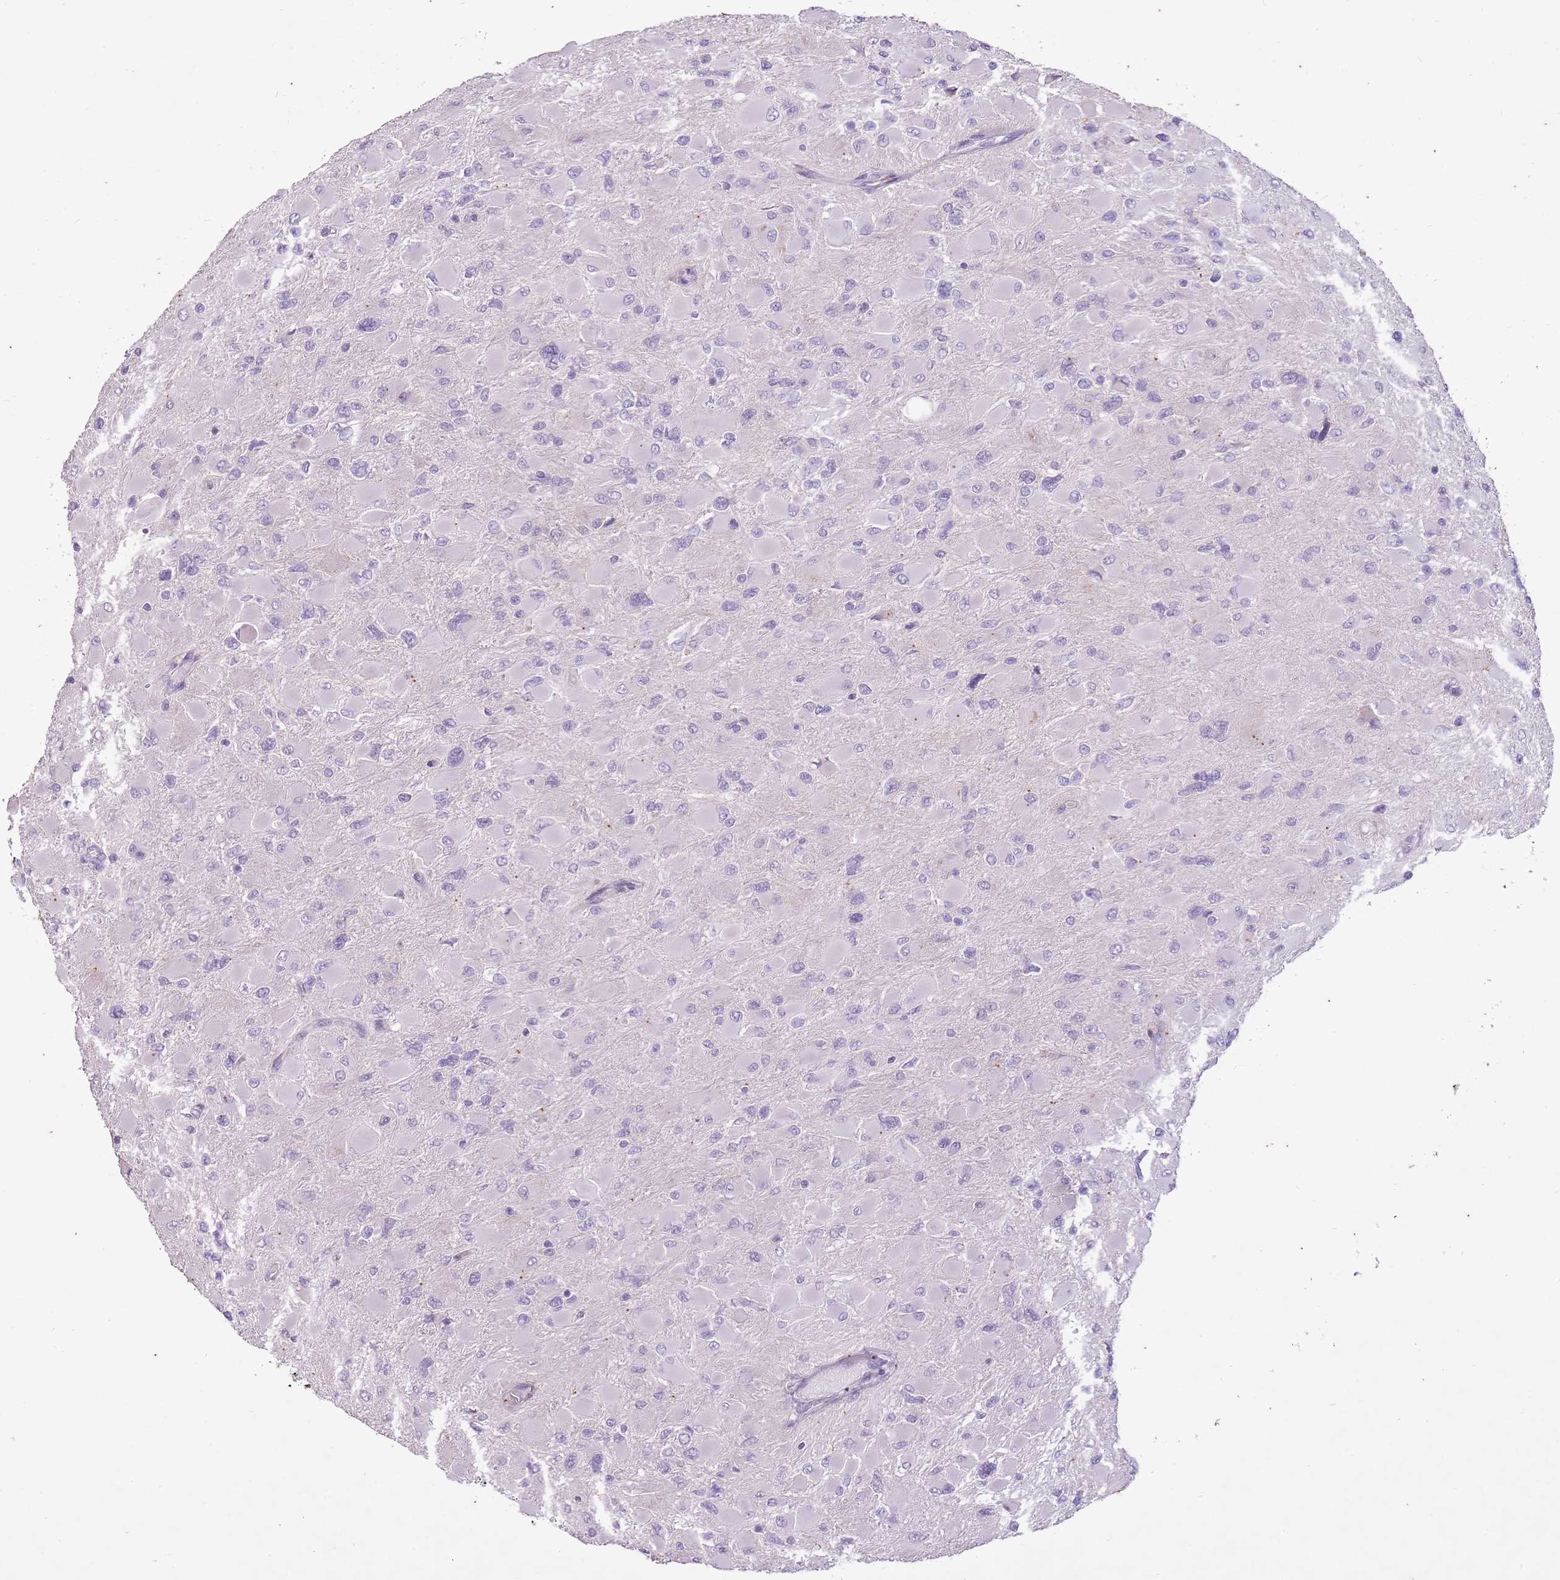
{"staining": {"intensity": "negative", "quantity": "none", "location": "none"}, "tissue": "glioma", "cell_type": "Tumor cells", "image_type": "cancer", "snomed": [{"axis": "morphology", "description": "Glioma, malignant, High grade"}, {"axis": "topography", "description": "Cerebral cortex"}], "caption": "Human malignant glioma (high-grade) stained for a protein using IHC demonstrates no expression in tumor cells.", "gene": "CNTNAP3", "patient": {"sex": "female", "age": 36}}